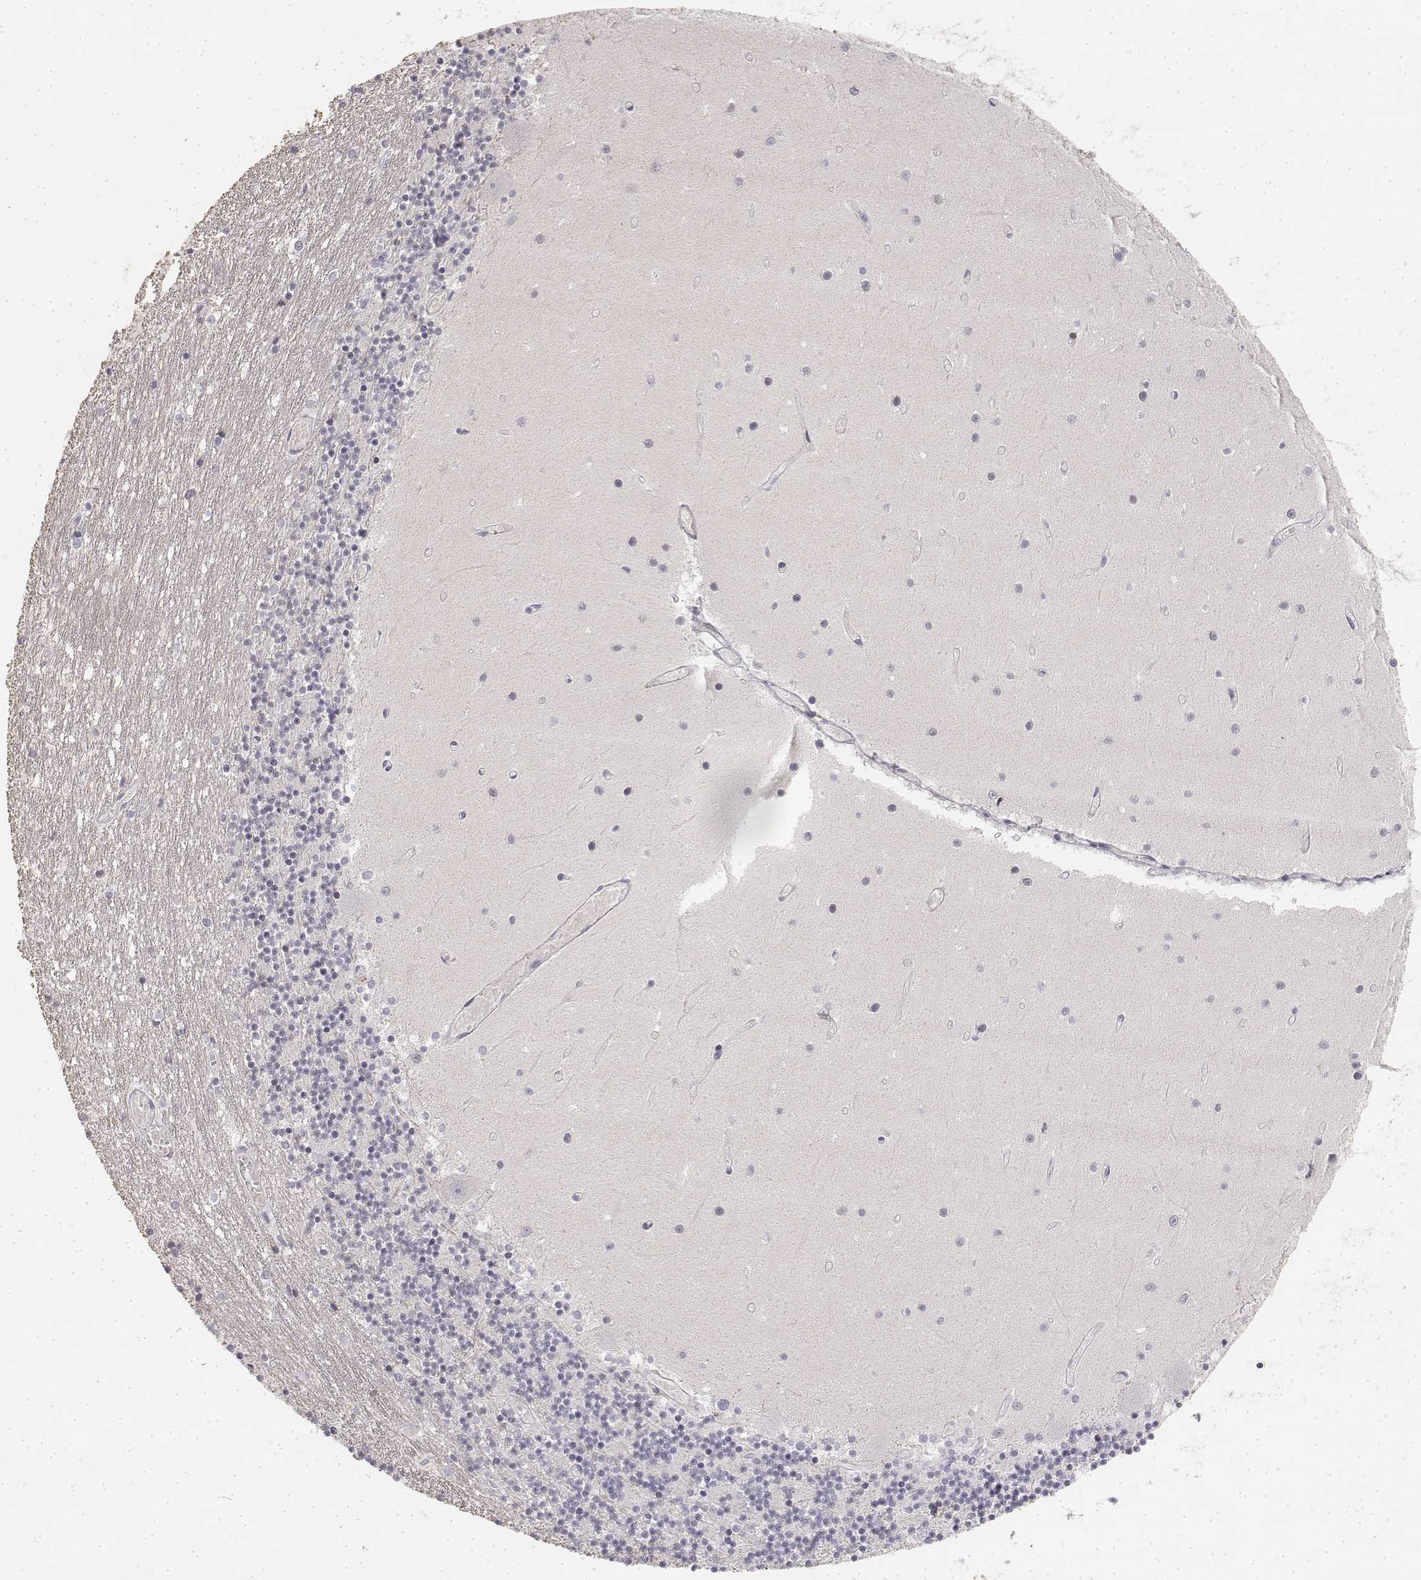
{"staining": {"intensity": "negative", "quantity": "none", "location": "none"}, "tissue": "cerebellum", "cell_type": "Cells in granular layer", "image_type": "normal", "snomed": [{"axis": "morphology", "description": "Normal tissue, NOS"}, {"axis": "topography", "description": "Cerebellum"}], "caption": "Protein analysis of normal cerebellum shows no significant staining in cells in granular layer.", "gene": "KRT84", "patient": {"sex": "female", "age": 28}}